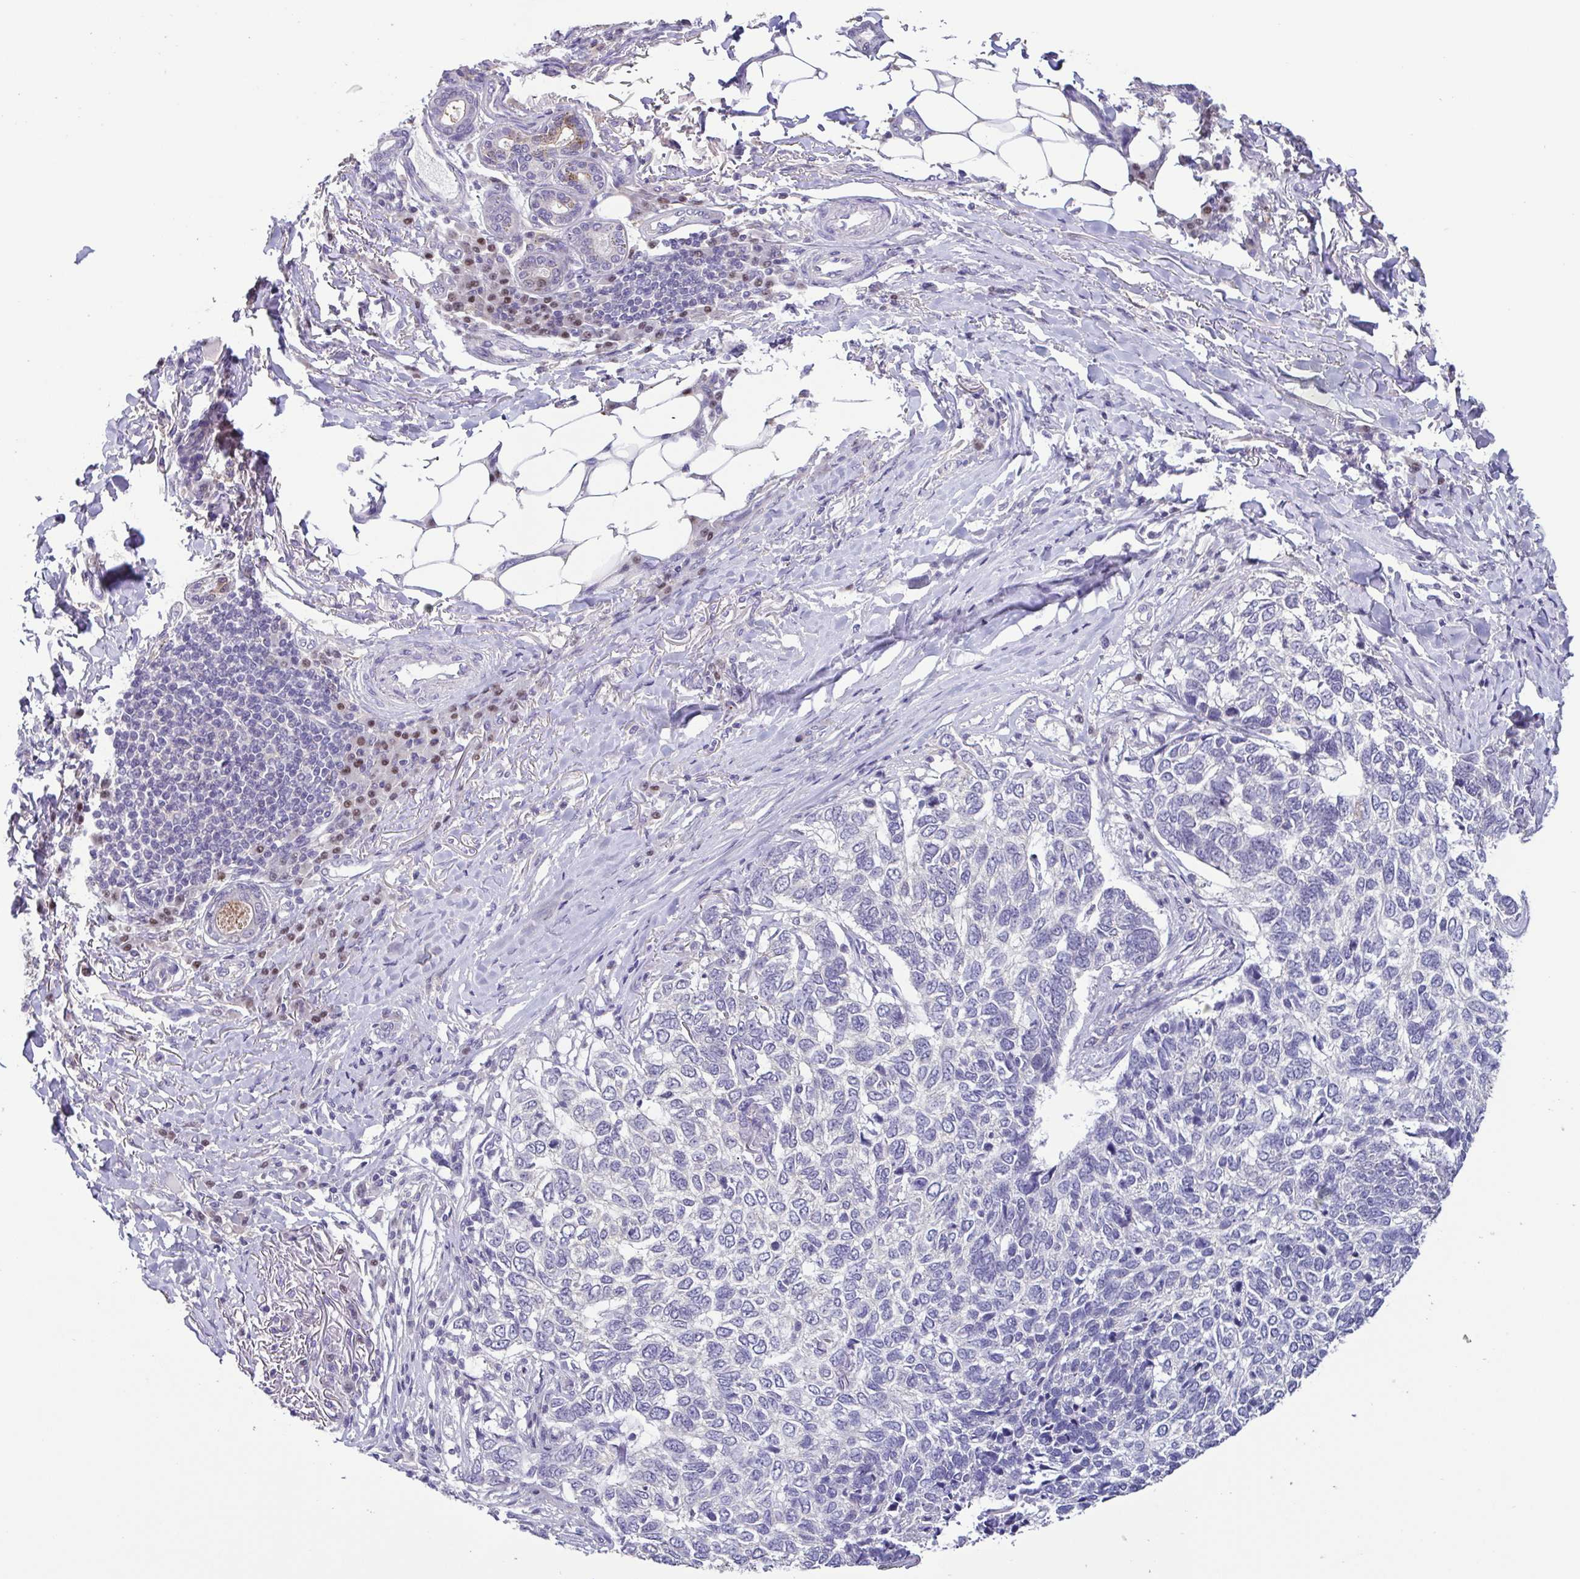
{"staining": {"intensity": "negative", "quantity": "none", "location": "none"}, "tissue": "skin cancer", "cell_type": "Tumor cells", "image_type": "cancer", "snomed": [{"axis": "morphology", "description": "Basal cell carcinoma"}, {"axis": "topography", "description": "Skin"}], "caption": "Protein analysis of skin cancer displays no significant positivity in tumor cells. (DAB (3,3'-diaminobenzidine) immunohistochemistry (IHC) with hematoxylin counter stain).", "gene": "UBE2Q1", "patient": {"sex": "female", "age": 65}}